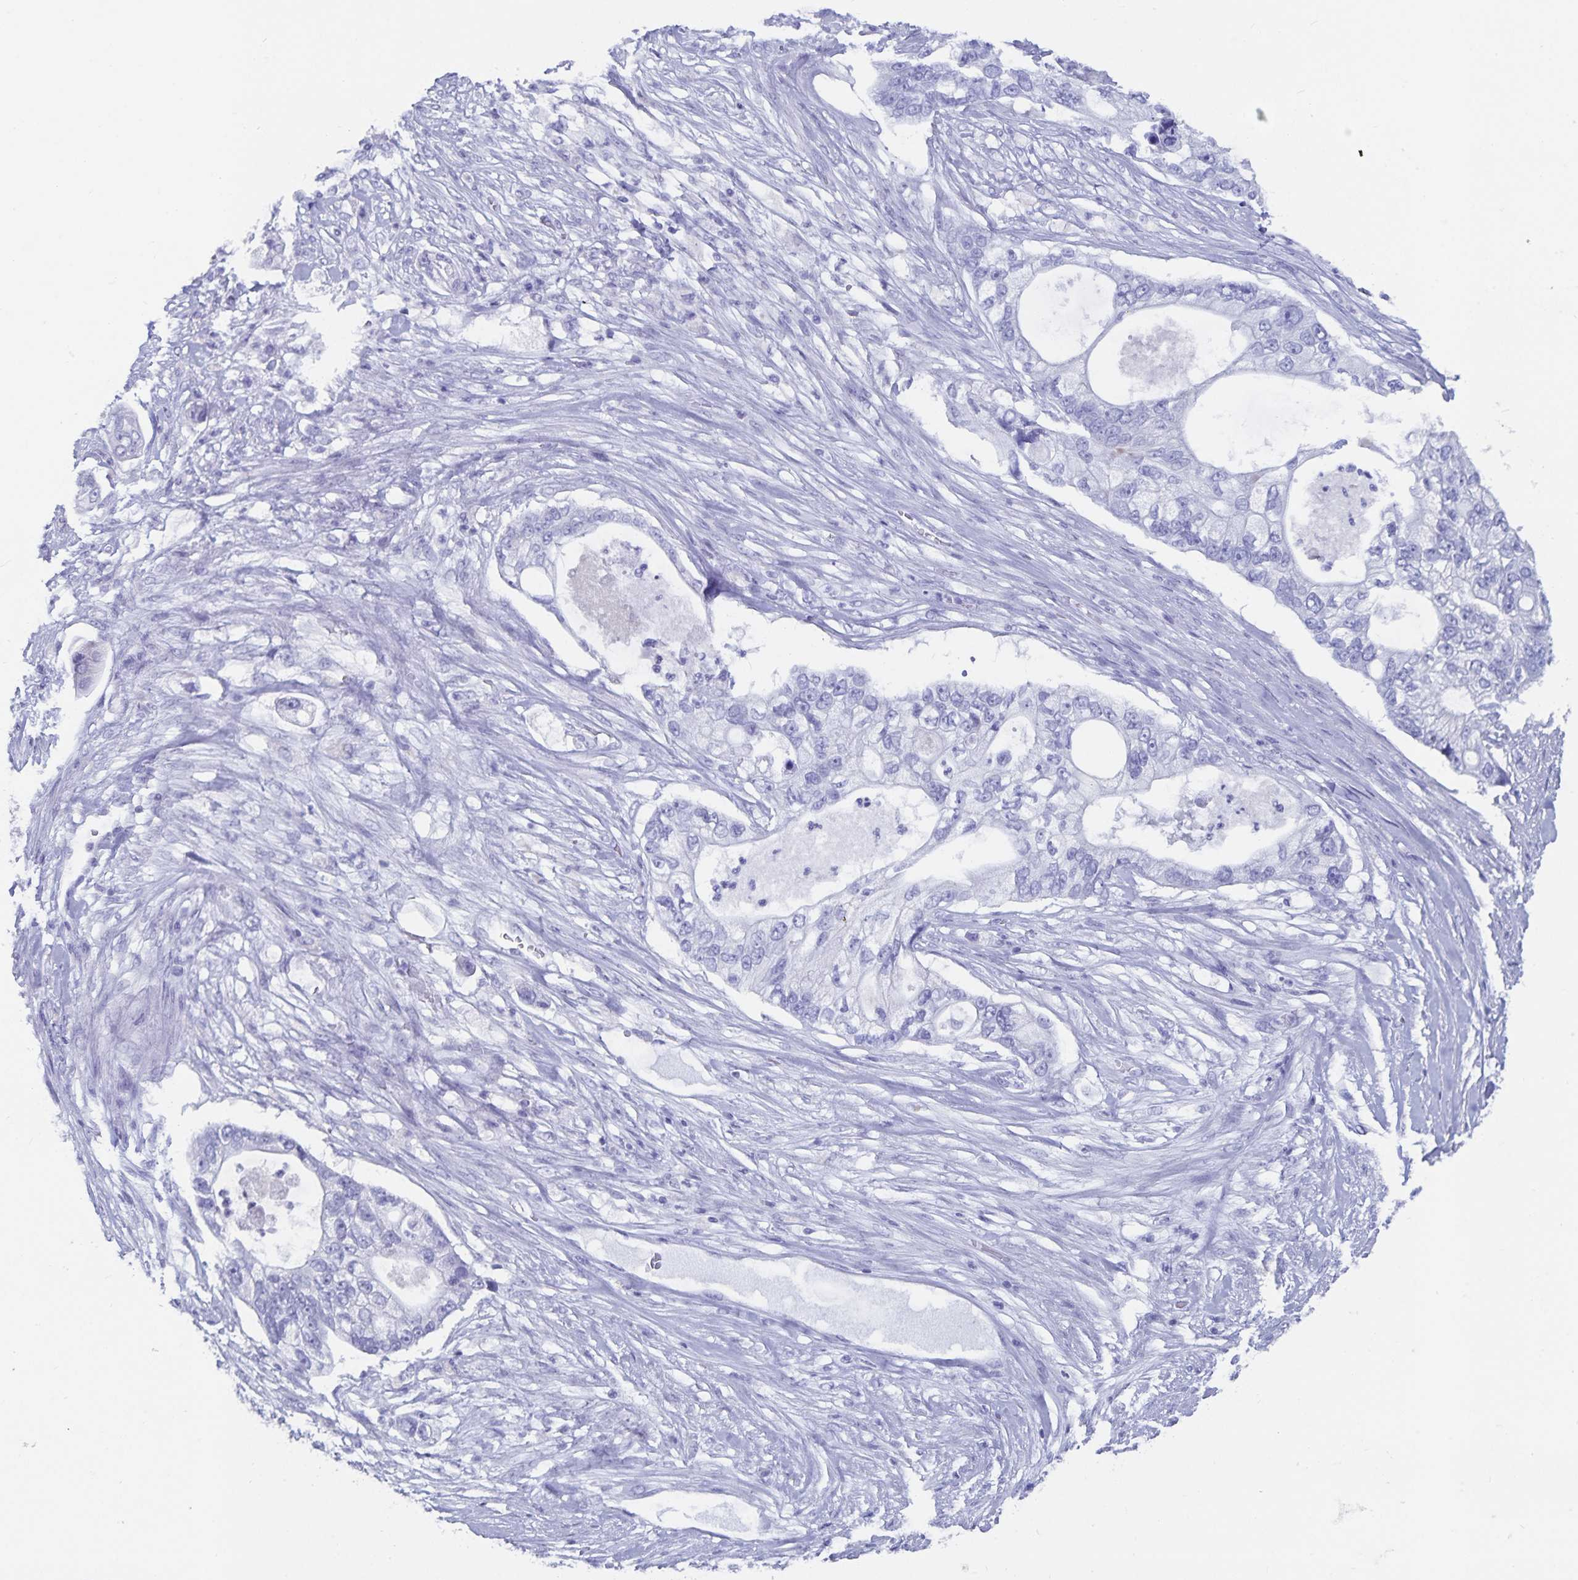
{"staining": {"intensity": "negative", "quantity": "none", "location": "none"}, "tissue": "pancreatic cancer", "cell_type": "Tumor cells", "image_type": "cancer", "snomed": [{"axis": "morphology", "description": "Adenocarcinoma, NOS"}, {"axis": "topography", "description": "Pancreas"}], "caption": "Human adenocarcinoma (pancreatic) stained for a protein using immunohistochemistry (IHC) displays no expression in tumor cells.", "gene": "C19orf73", "patient": {"sex": "female", "age": 69}}